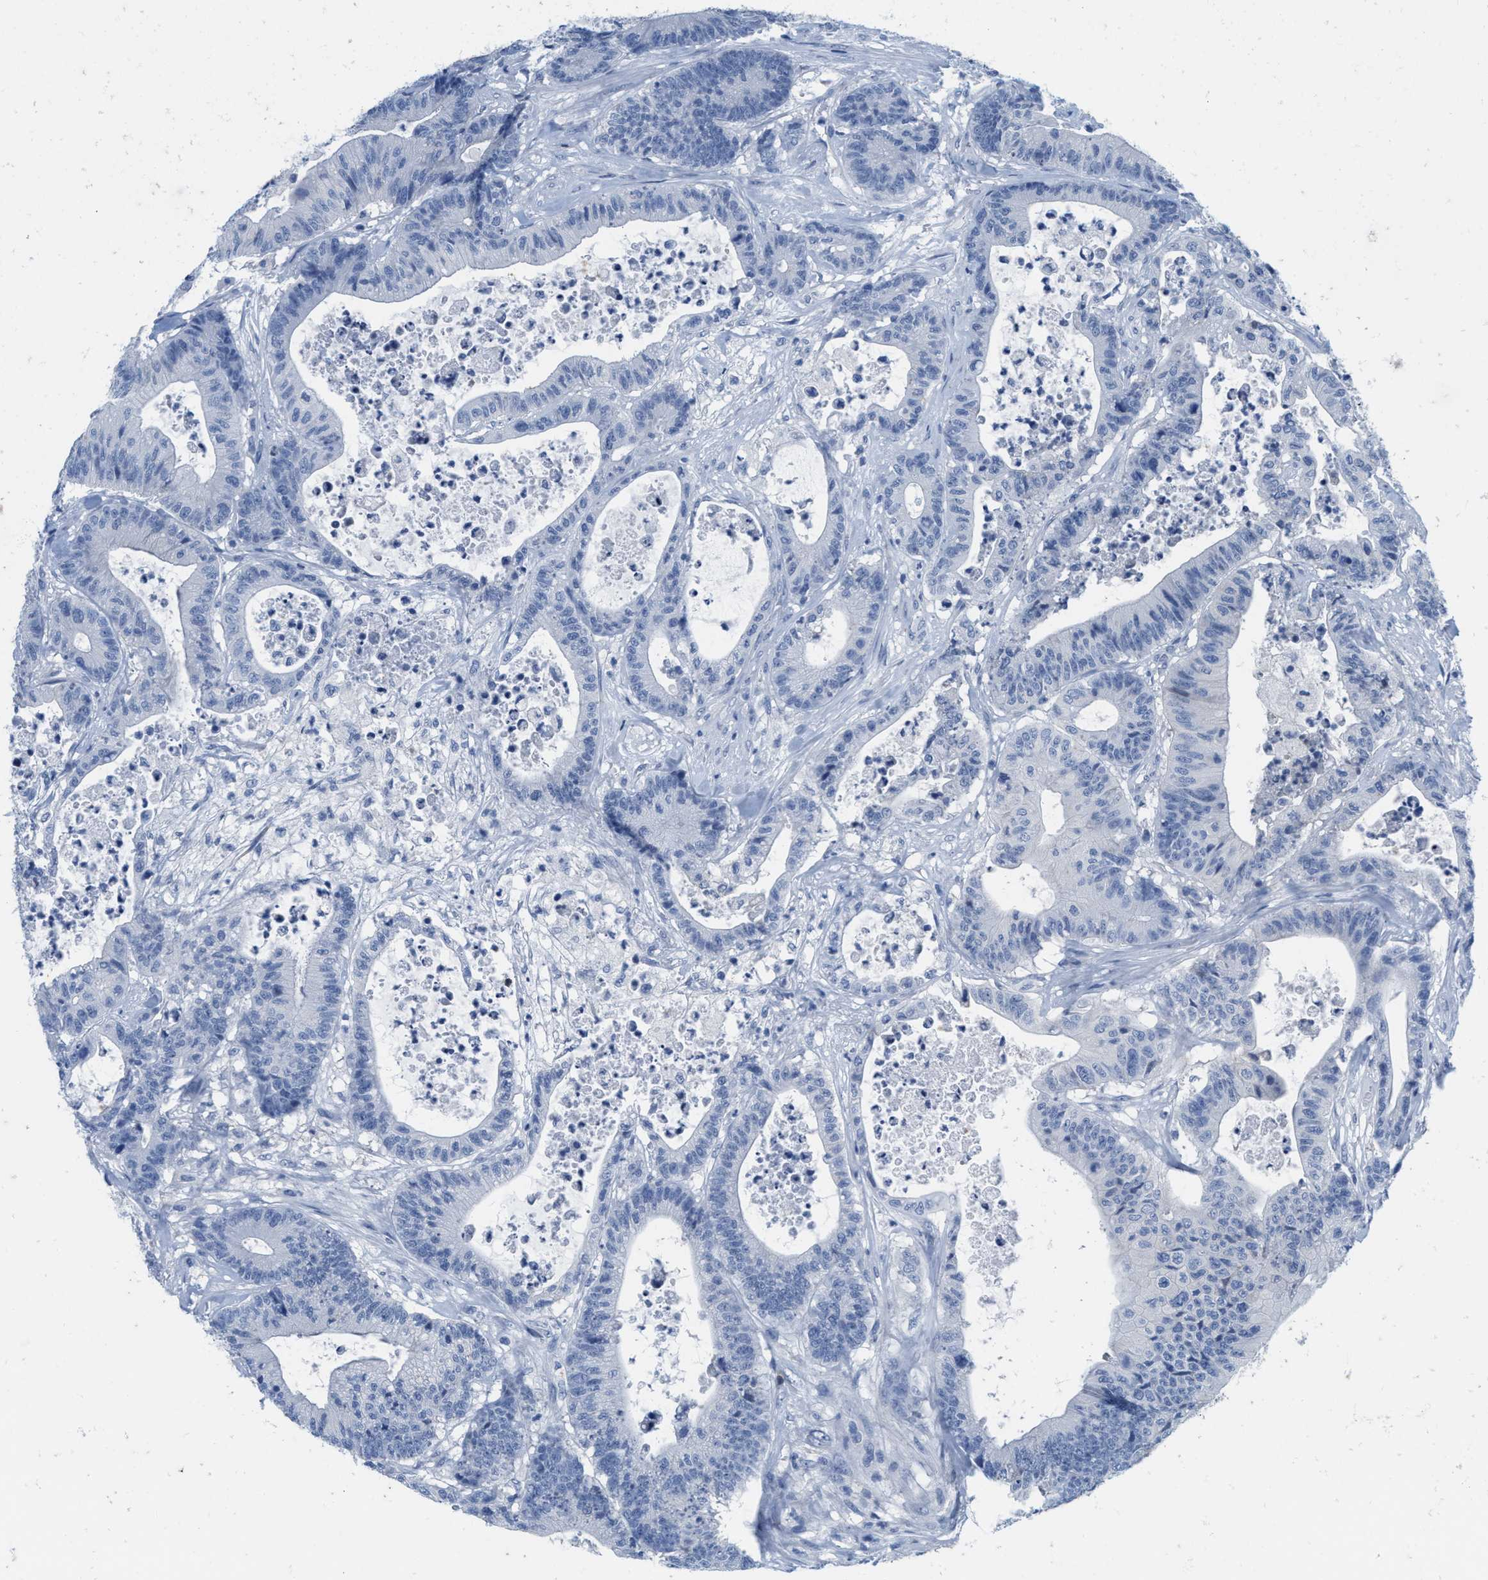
{"staining": {"intensity": "negative", "quantity": "none", "location": "none"}, "tissue": "colorectal cancer", "cell_type": "Tumor cells", "image_type": "cancer", "snomed": [{"axis": "morphology", "description": "Adenocarcinoma, NOS"}, {"axis": "topography", "description": "Colon"}], "caption": "Immunohistochemistry (IHC) image of neoplastic tissue: human adenocarcinoma (colorectal) stained with DAB shows no significant protein positivity in tumor cells.", "gene": "ABCB11", "patient": {"sex": "female", "age": 84}}